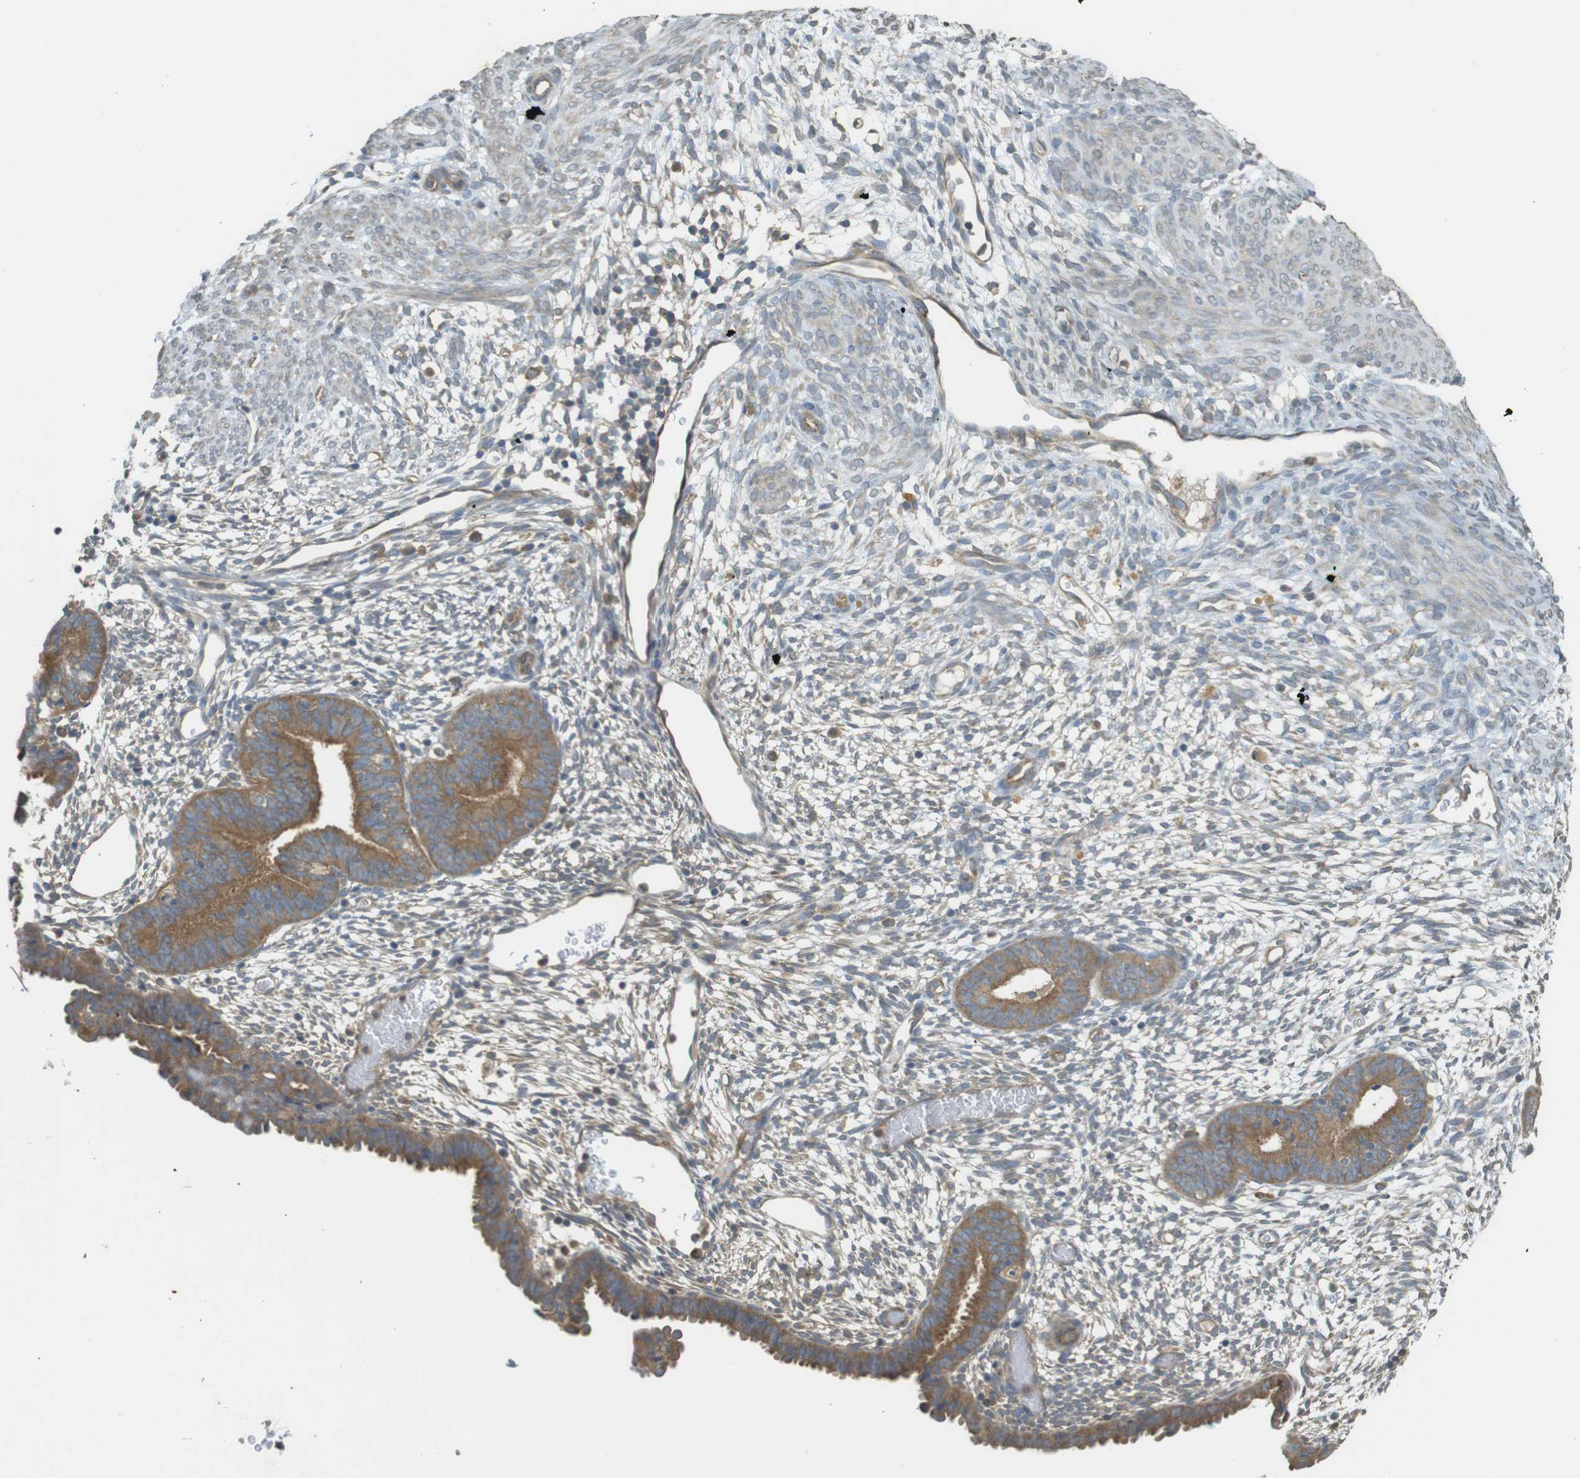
{"staining": {"intensity": "weak", "quantity": "25%-75%", "location": "cytoplasmic/membranous"}, "tissue": "endometrium", "cell_type": "Cells in endometrial stroma", "image_type": "normal", "snomed": [{"axis": "morphology", "description": "Normal tissue, NOS"}, {"axis": "morphology", "description": "Atrophy, NOS"}, {"axis": "topography", "description": "Uterus"}, {"axis": "topography", "description": "Endometrium"}], "caption": "IHC micrograph of benign human endometrium stained for a protein (brown), which displays low levels of weak cytoplasmic/membranous expression in approximately 25%-75% of cells in endometrial stroma.", "gene": "KIF5B", "patient": {"sex": "female", "age": 68}}